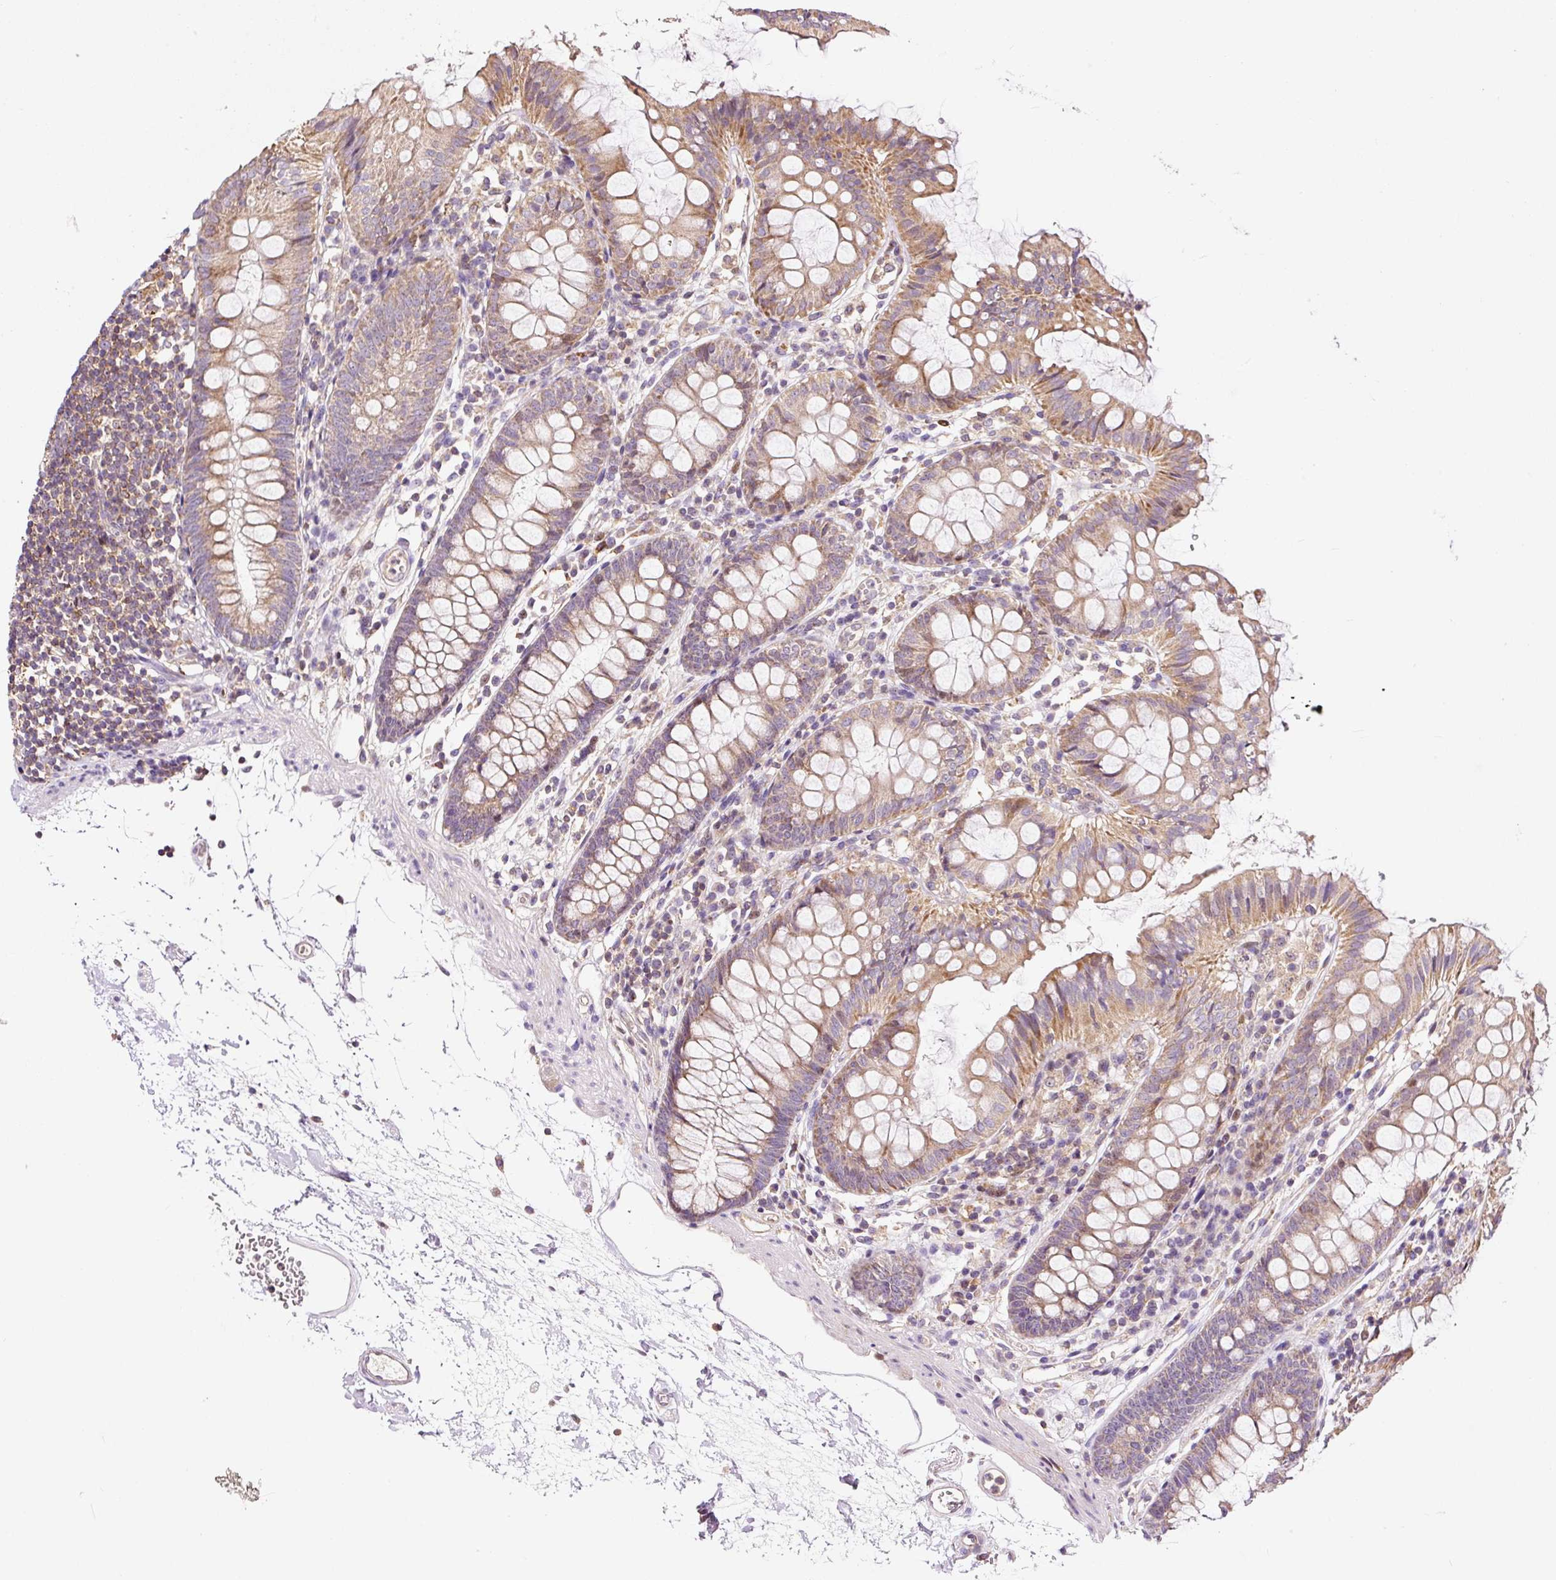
{"staining": {"intensity": "moderate", "quantity": "25%-75%", "location": "cytoplasmic/membranous"}, "tissue": "colon", "cell_type": "Endothelial cells", "image_type": "normal", "snomed": [{"axis": "morphology", "description": "Normal tissue, NOS"}, {"axis": "topography", "description": "Colon"}], "caption": "This histopathology image demonstrates immunohistochemistry (IHC) staining of benign colon, with medium moderate cytoplasmic/membranous positivity in approximately 25%-75% of endothelial cells.", "gene": "BOLA3", "patient": {"sex": "female", "age": 84}}